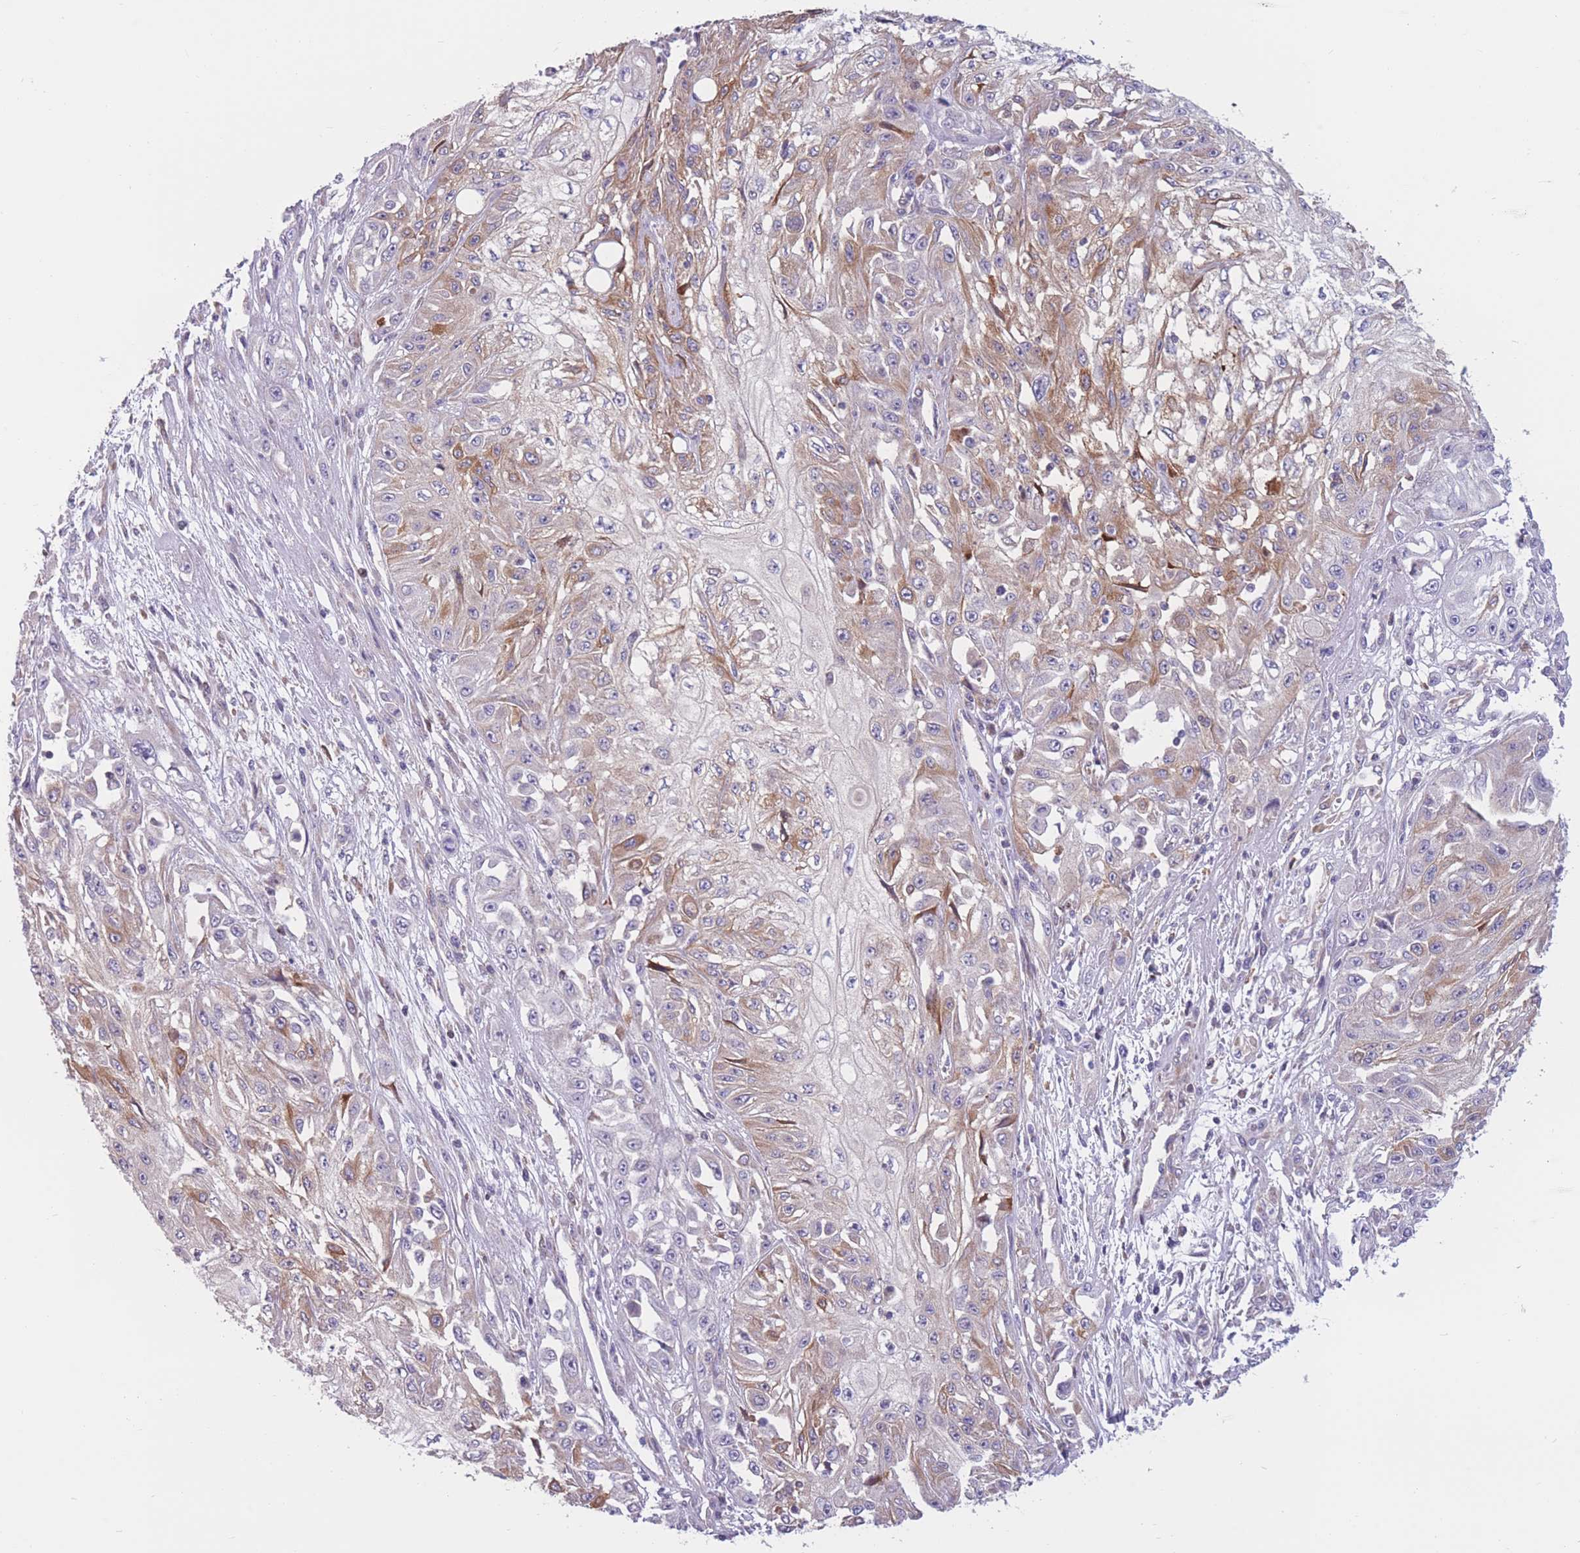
{"staining": {"intensity": "weak", "quantity": "25%-75%", "location": "cytoplasmic/membranous"}, "tissue": "skin cancer", "cell_type": "Tumor cells", "image_type": "cancer", "snomed": [{"axis": "morphology", "description": "Squamous cell carcinoma, NOS"}, {"axis": "morphology", "description": "Squamous cell carcinoma, metastatic, NOS"}, {"axis": "topography", "description": "Skin"}, {"axis": "topography", "description": "Lymph node"}], "caption": "Squamous cell carcinoma (skin) stained with immunohistochemistry exhibits weak cytoplasmic/membranous expression in approximately 25%-75% of tumor cells. (DAB IHC with brightfield microscopy, high magnification).", "gene": "PDE4A", "patient": {"sex": "male", "age": 75}}